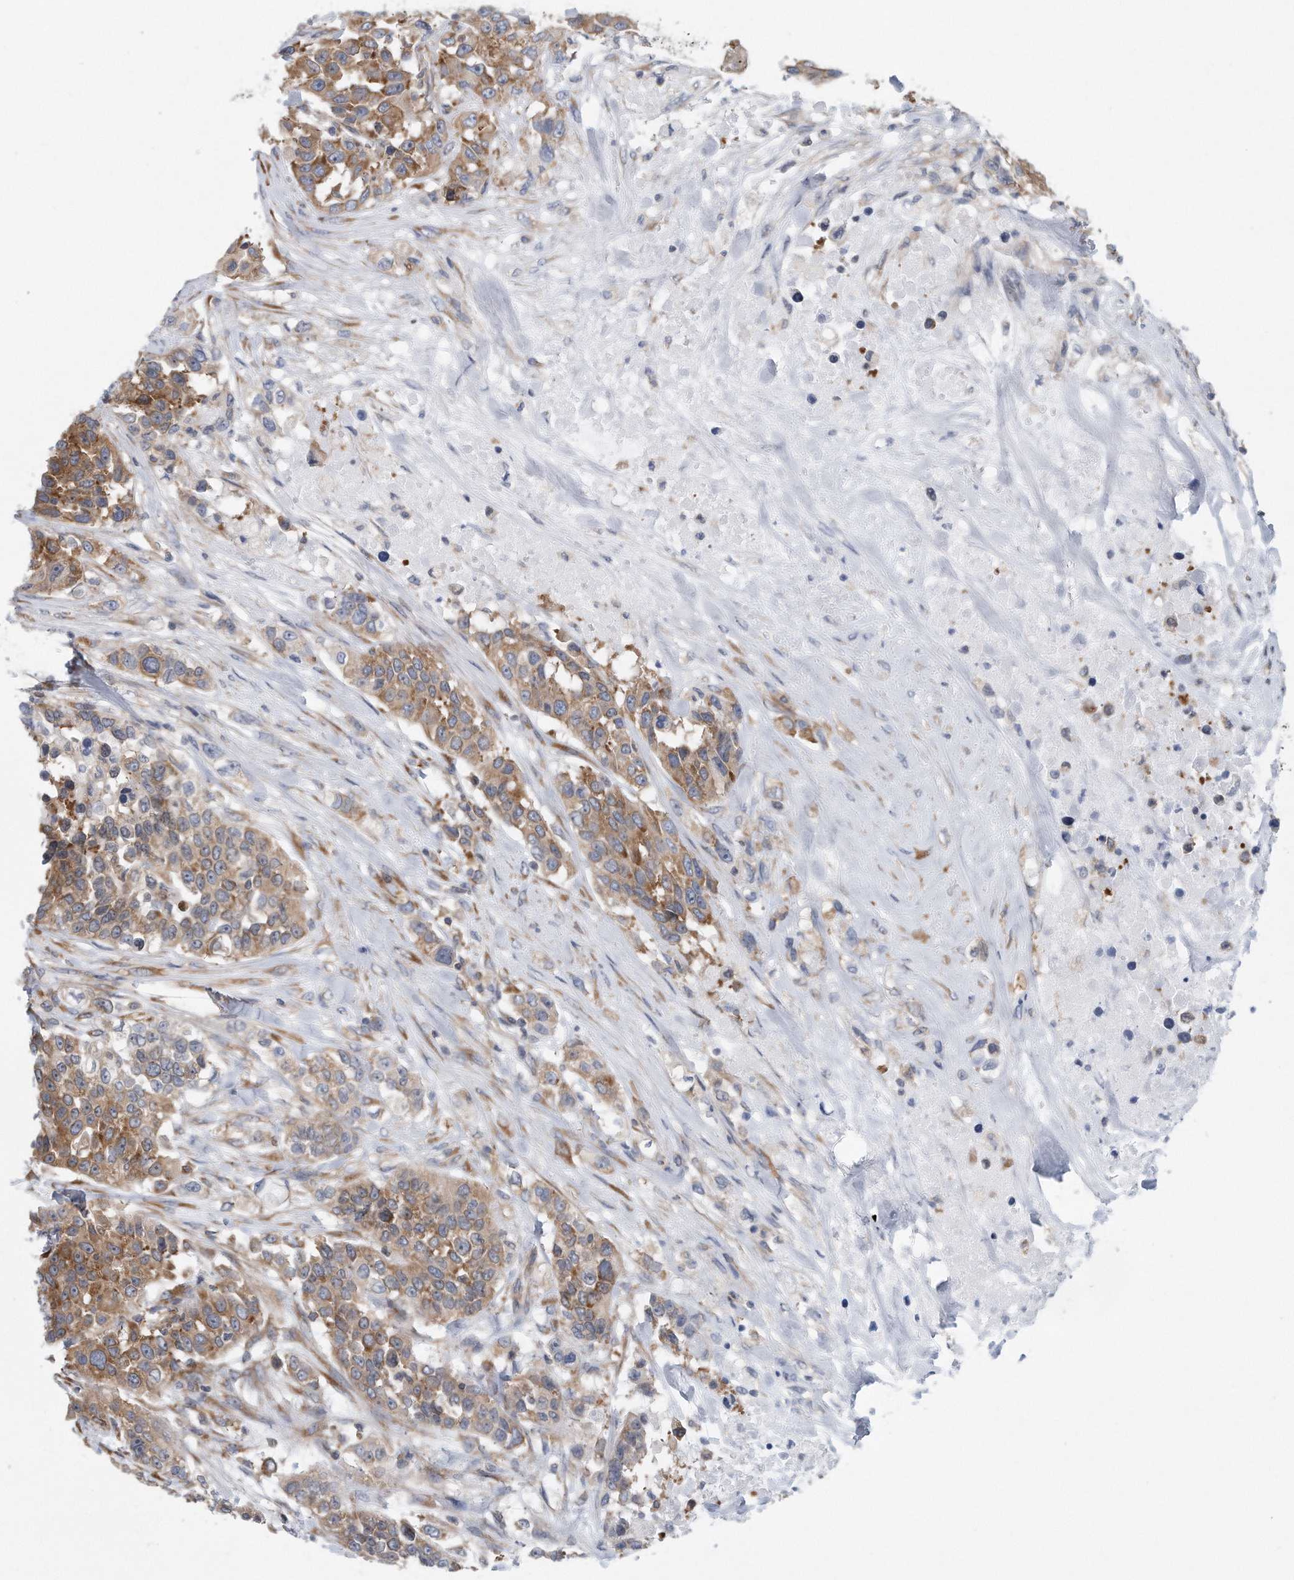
{"staining": {"intensity": "moderate", "quantity": ">75%", "location": "cytoplasmic/membranous"}, "tissue": "urothelial cancer", "cell_type": "Tumor cells", "image_type": "cancer", "snomed": [{"axis": "morphology", "description": "Urothelial carcinoma, High grade"}, {"axis": "topography", "description": "Urinary bladder"}], "caption": "High-grade urothelial carcinoma stained for a protein reveals moderate cytoplasmic/membranous positivity in tumor cells.", "gene": "RPL26L1", "patient": {"sex": "female", "age": 80}}